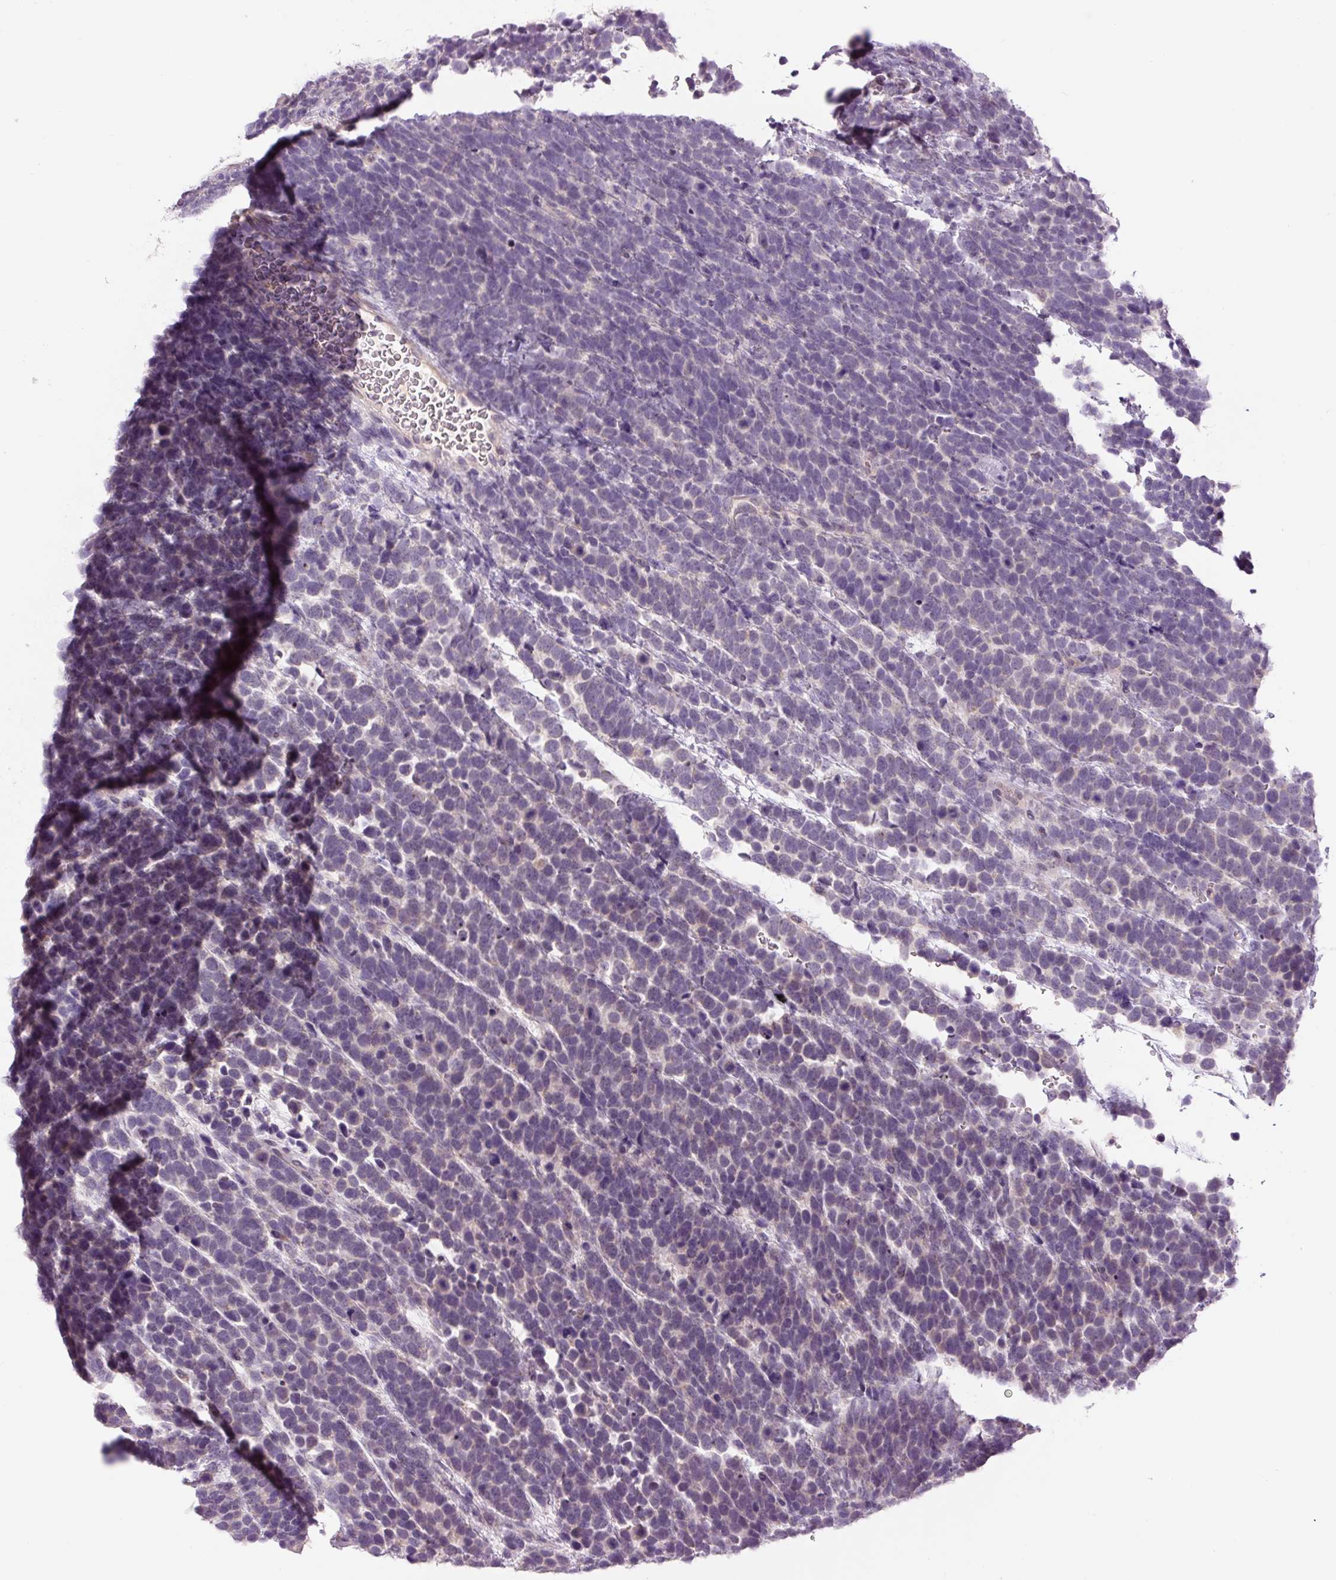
{"staining": {"intensity": "negative", "quantity": "none", "location": "none"}, "tissue": "urothelial cancer", "cell_type": "Tumor cells", "image_type": "cancer", "snomed": [{"axis": "morphology", "description": "Urothelial carcinoma, High grade"}, {"axis": "topography", "description": "Urinary bladder"}], "caption": "IHC histopathology image of human urothelial cancer stained for a protein (brown), which demonstrates no expression in tumor cells. The staining was performed using DAB (3,3'-diaminobenzidine) to visualize the protein expression in brown, while the nuclei were stained in blue with hematoxylin (Magnification: 20x).", "gene": "FABP7", "patient": {"sex": "female", "age": 82}}